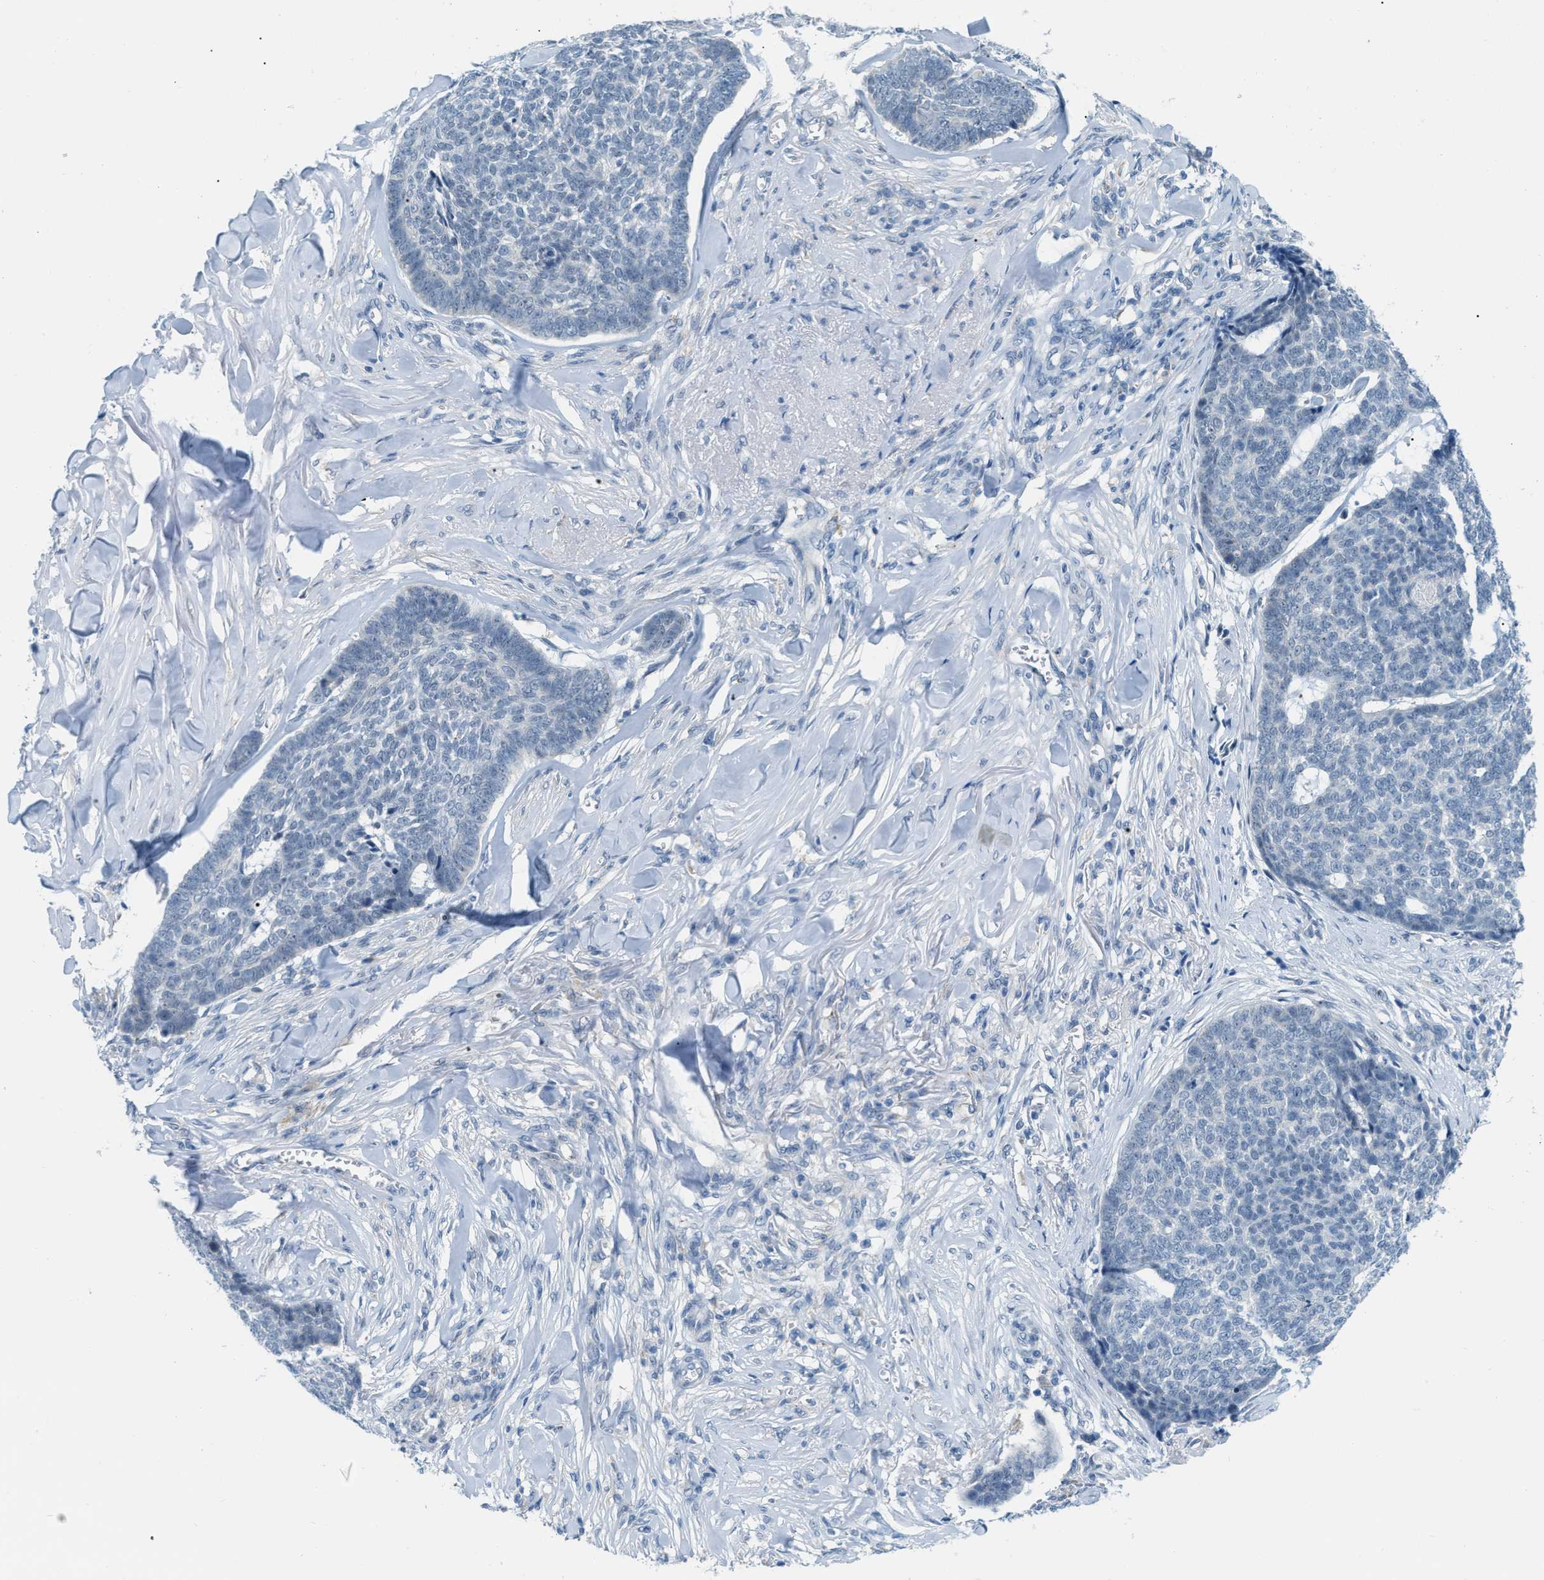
{"staining": {"intensity": "negative", "quantity": "none", "location": "none"}, "tissue": "skin cancer", "cell_type": "Tumor cells", "image_type": "cancer", "snomed": [{"axis": "morphology", "description": "Basal cell carcinoma"}, {"axis": "topography", "description": "Skin"}], "caption": "A micrograph of skin basal cell carcinoma stained for a protein displays no brown staining in tumor cells.", "gene": "PHRF1", "patient": {"sex": "male", "age": 84}}